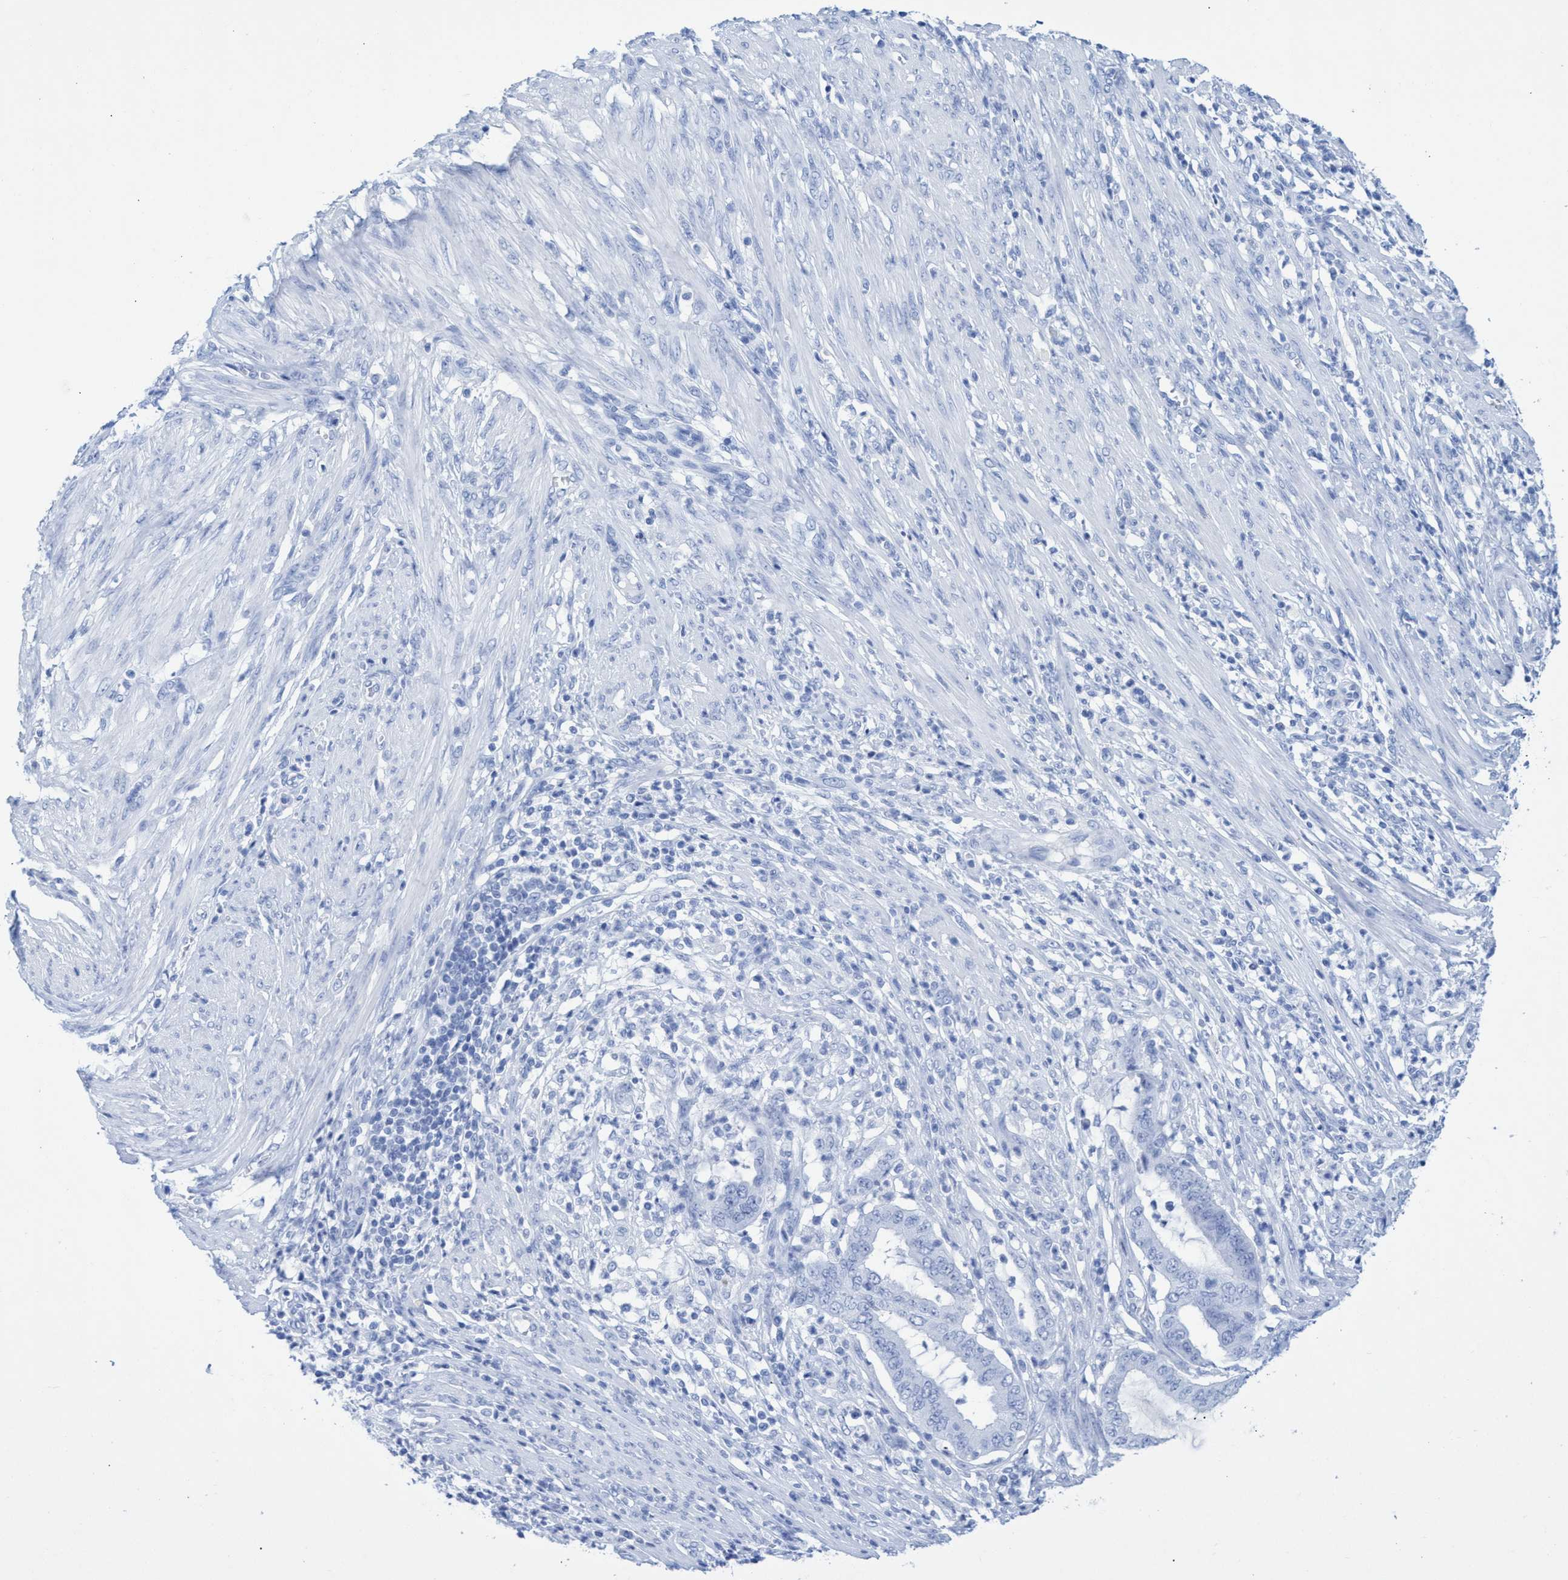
{"staining": {"intensity": "negative", "quantity": "none", "location": "none"}, "tissue": "endometrial cancer", "cell_type": "Tumor cells", "image_type": "cancer", "snomed": [{"axis": "morphology", "description": "Adenocarcinoma, NOS"}, {"axis": "topography", "description": "Endometrium"}], "caption": "The immunohistochemistry micrograph has no significant positivity in tumor cells of endometrial cancer tissue. Nuclei are stained in blue.", "gene": "INSL6", "patient": {"sex": "female", "age": 51}}